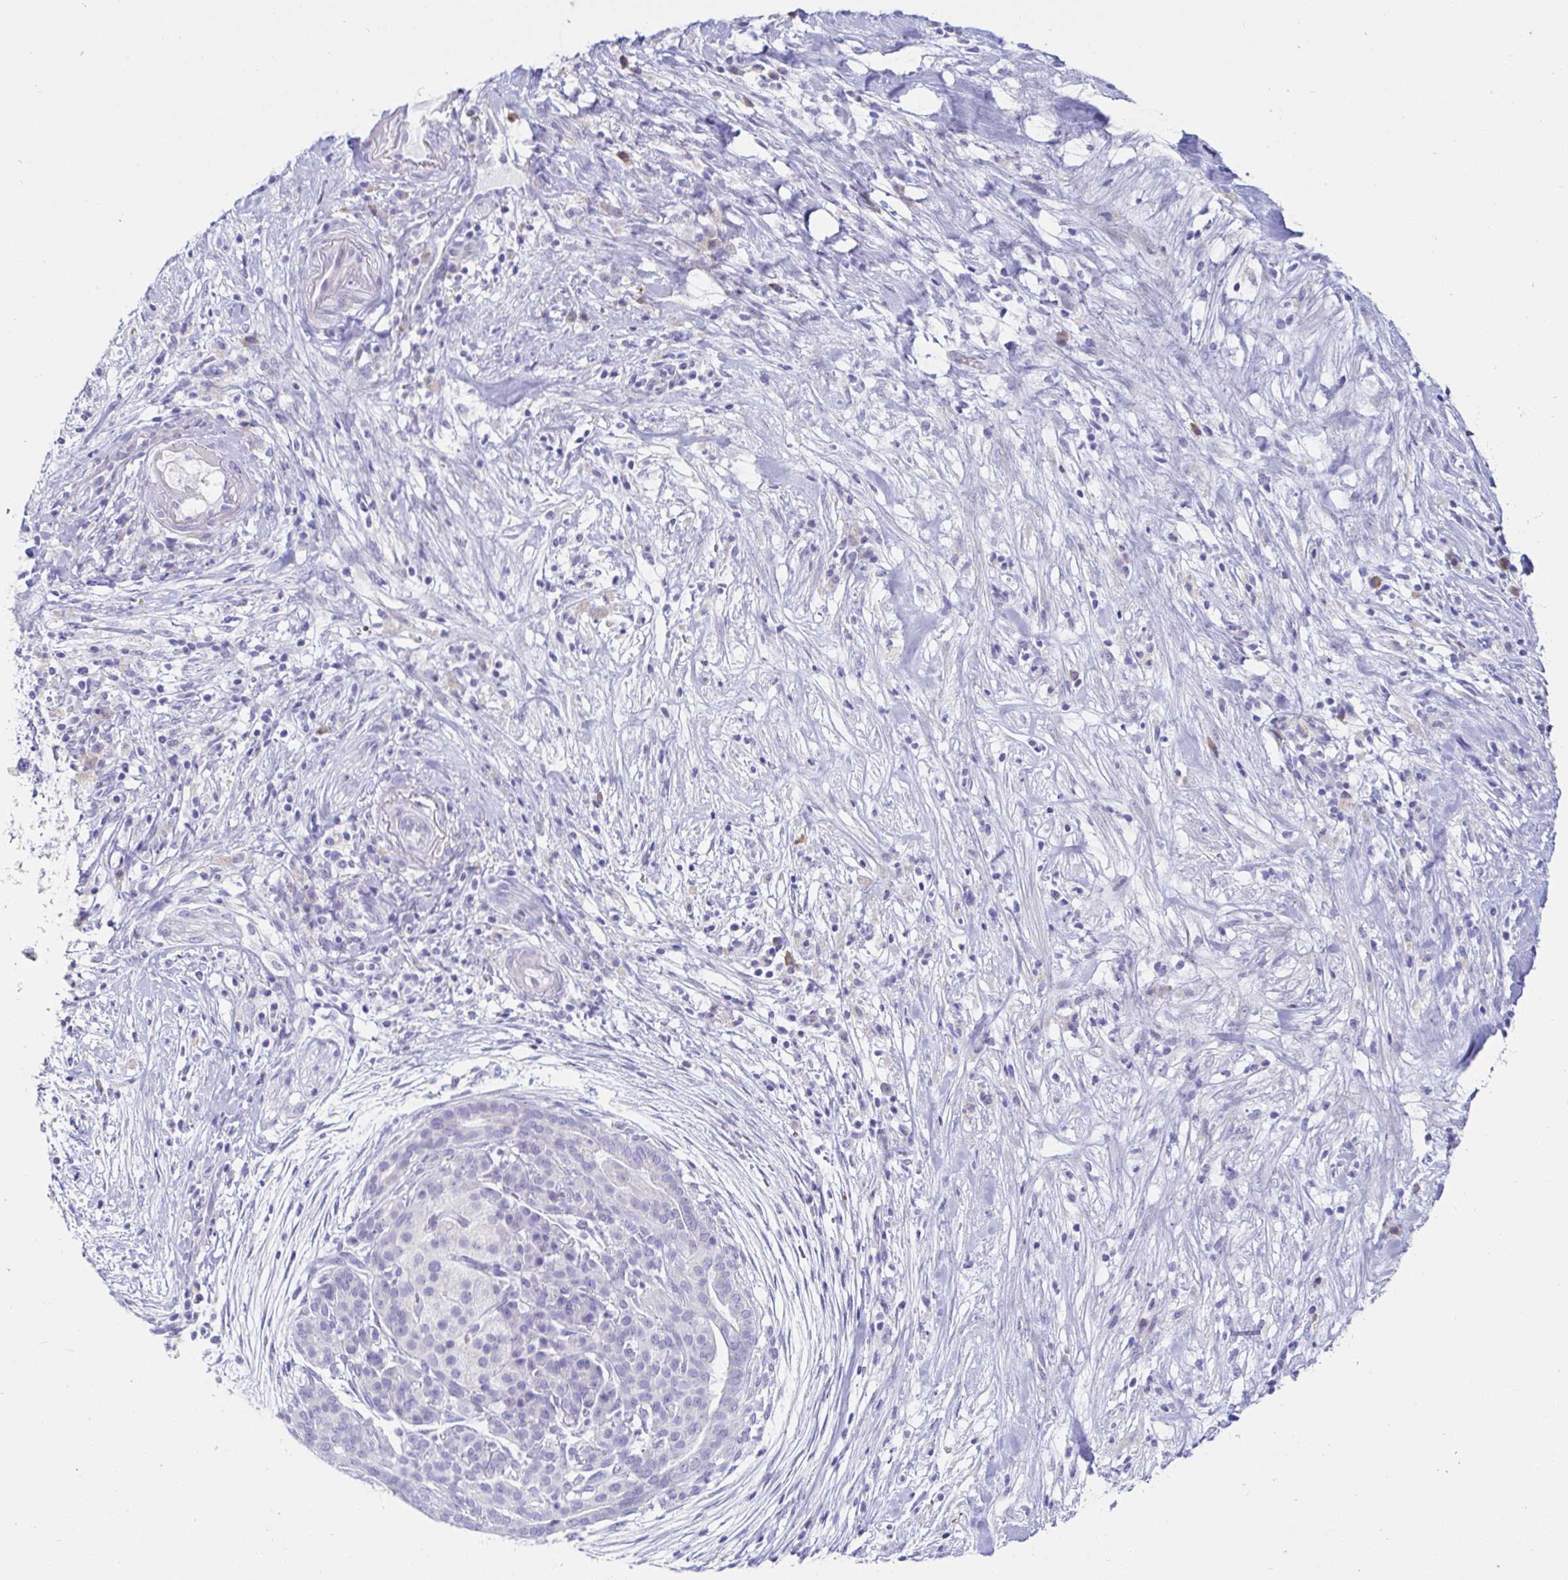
{"staining": {"intensity": "negative", "quantity": "none", "location": "none"}, "tissue": "pancreatic cancer", "cell_type": "Tumor cells", "image_type": "cancer", "snomed": [{"axis": "morphology", "description": "Adenocarcinoma, NOS"}, {"axis": "topography", "description": "Pancreas"}], "caption": "Immunohistochemistry of pancreatic adenocarcinoma shows no expression in tumor cells.", "gene": "C4orf17", "patient": {"sex": "male", "age": 44}}